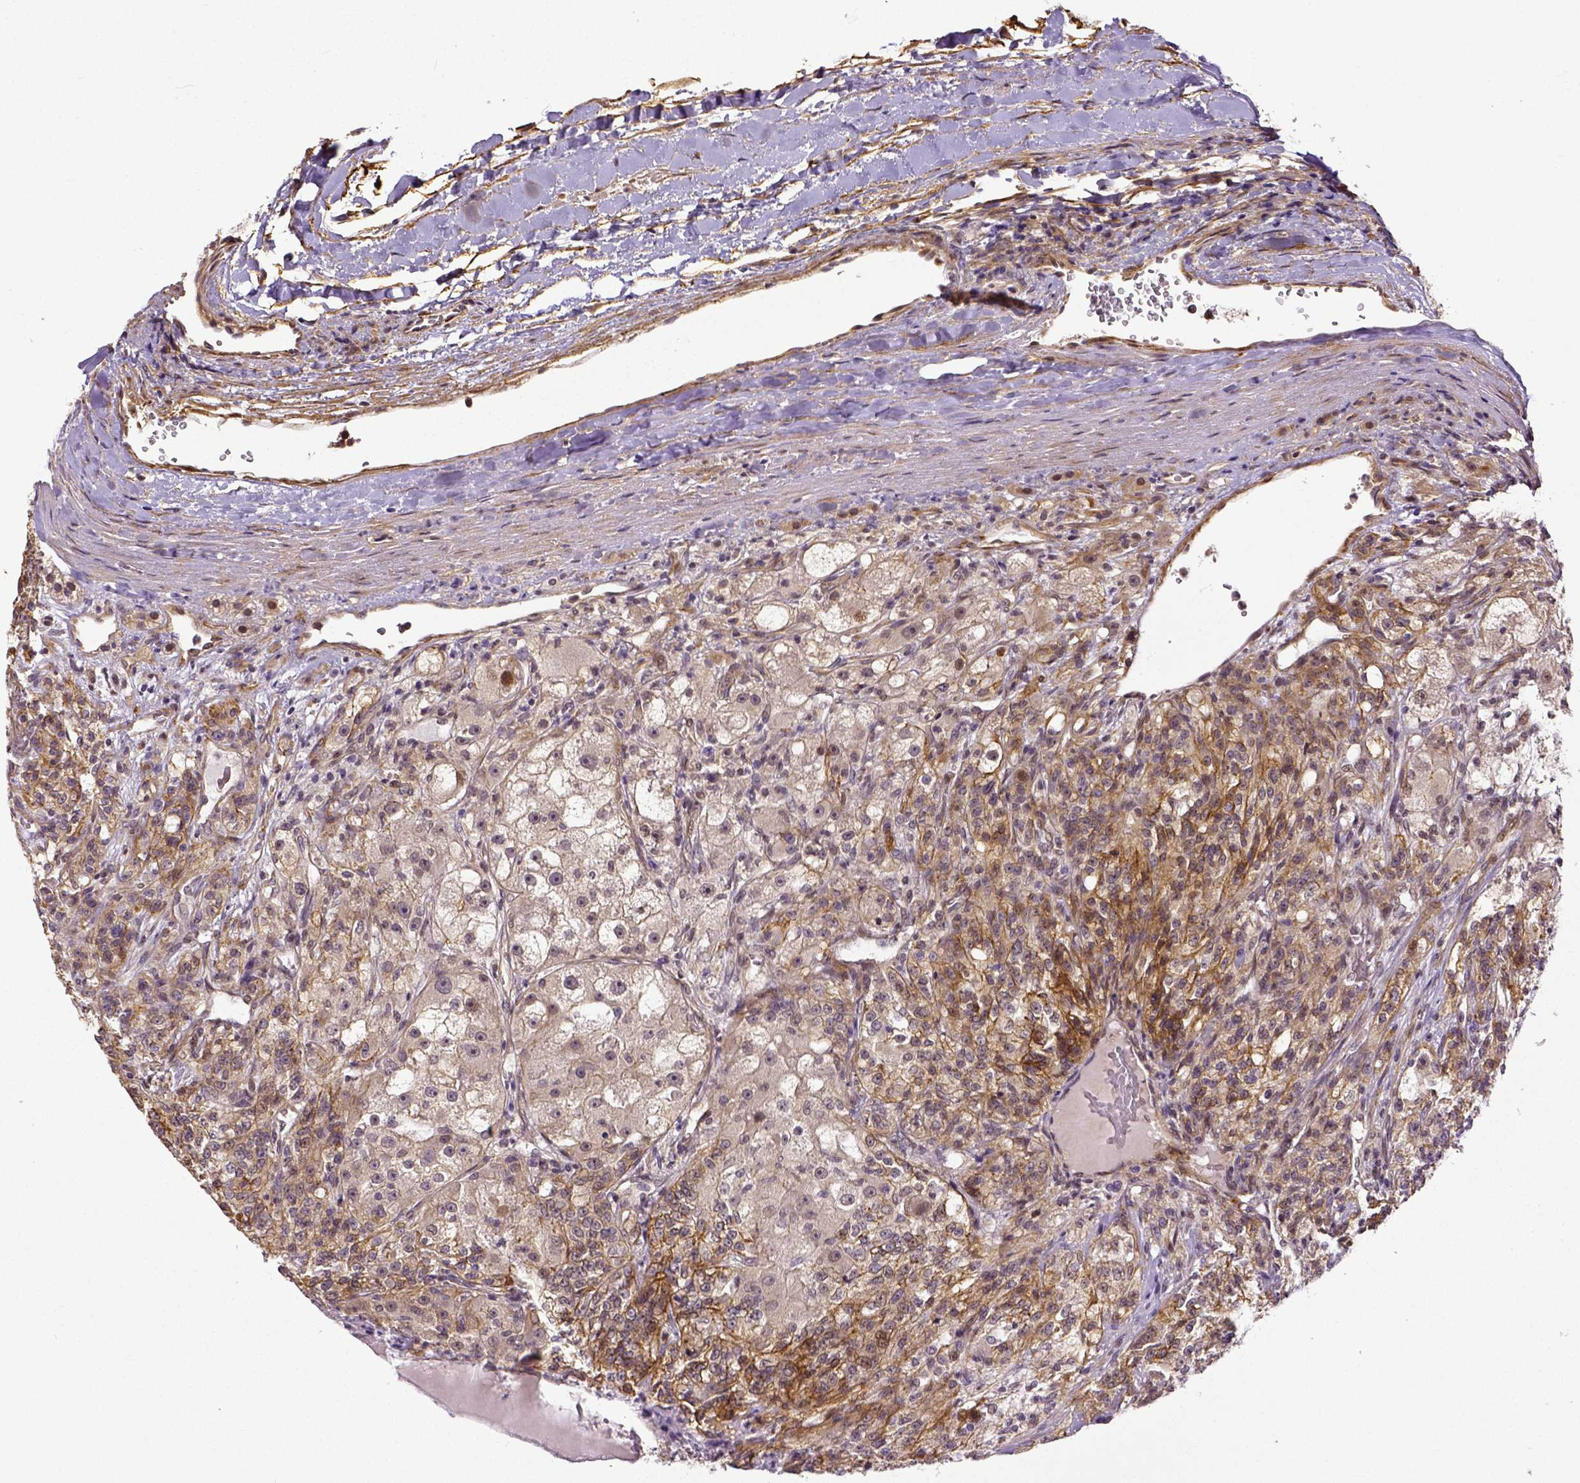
{"staining": {"intensity": "moderate", "quantity": ">75%", "location": "cytoplasmic/membranous"}, "tissue": "renal cancer", "cell_type": "Tumor cells", "image_type": "cancer", "snomed": [{"axis": "morphology", "description": "Adenocarcinoma, NOS"}, {"axis": "topography", "description": "Kidney"}], "caption": "Renal cancer (adenocarcinoma) stained with a protein marker reveals moderate staining in tumor cells.", "gene": "DICER1", "patient": {"sex": "female", "age": 63}}